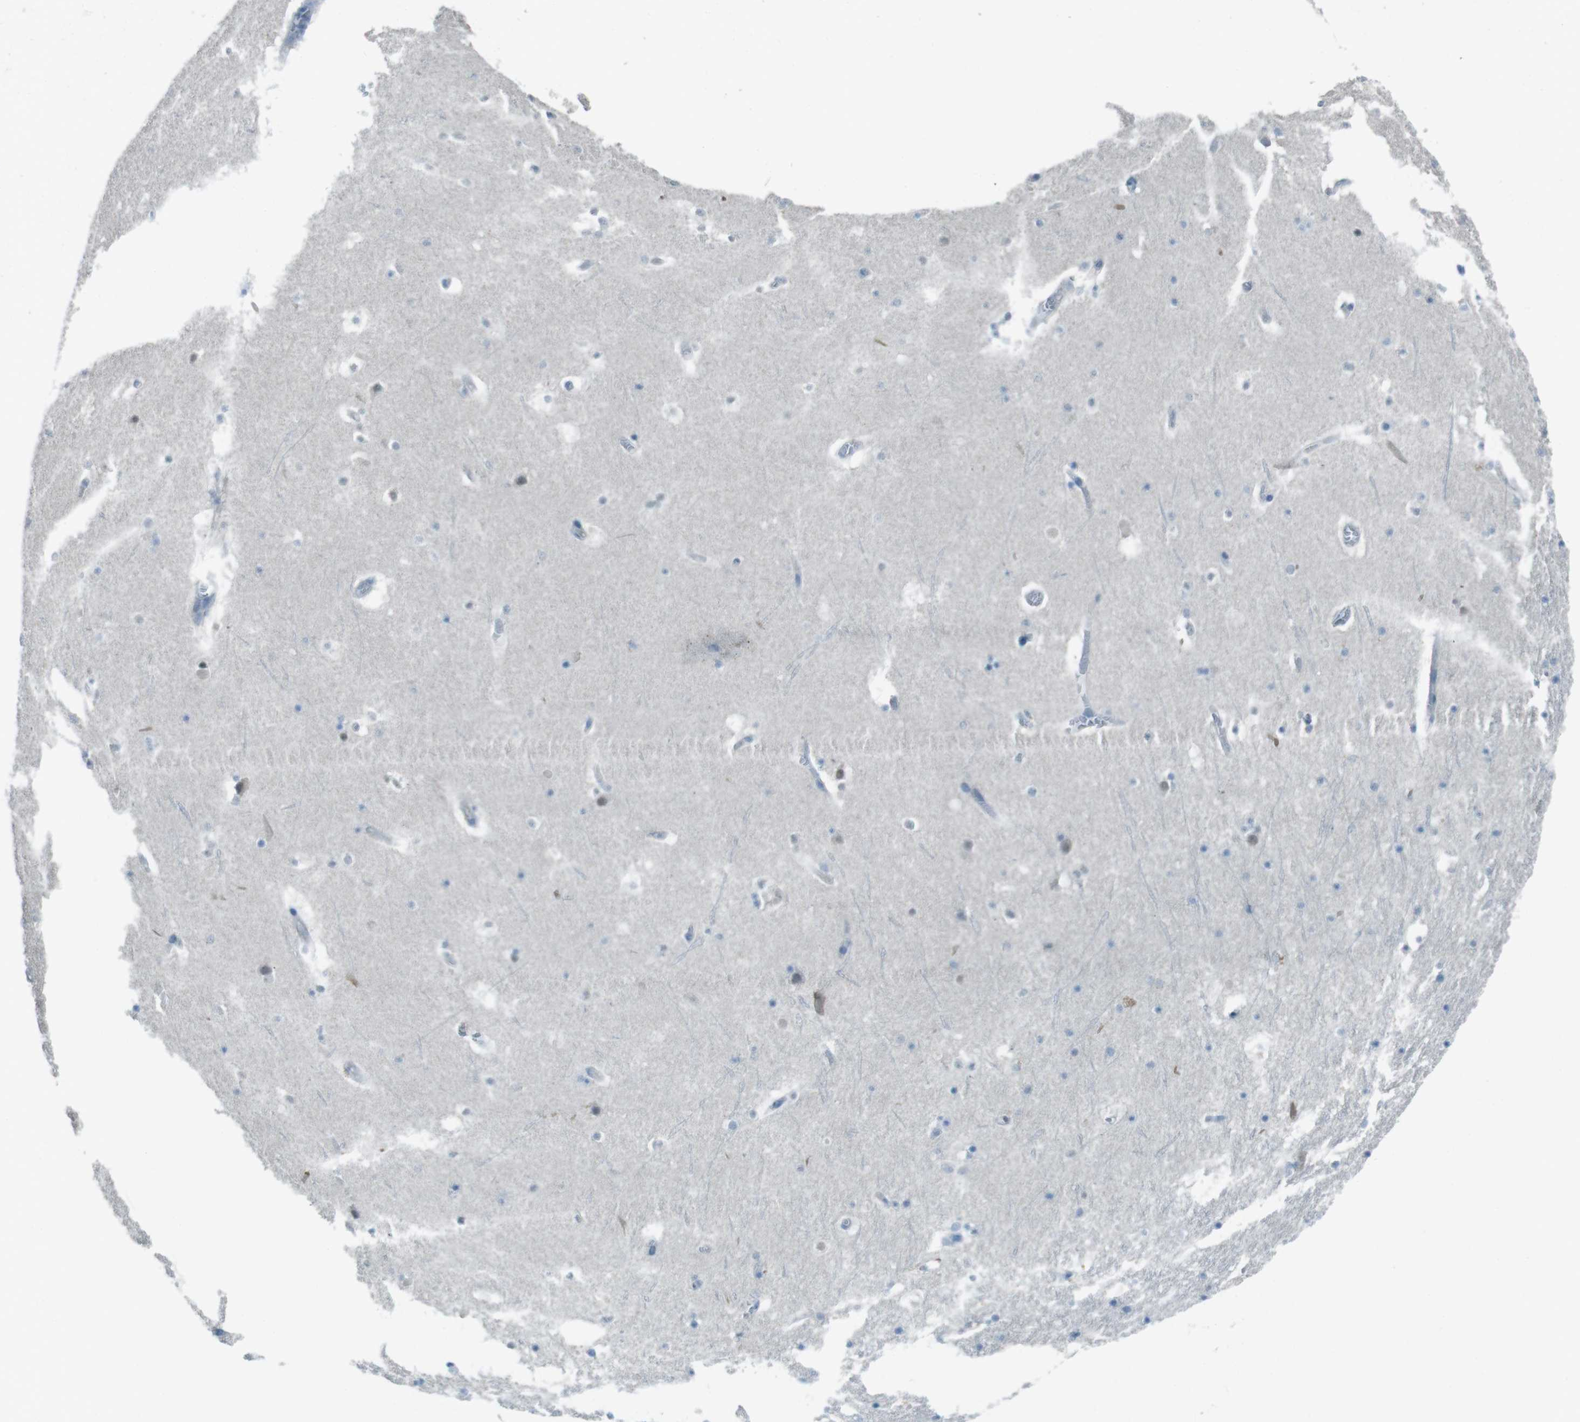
{"staining": {"intensity": "negative", "quantity": "none", "location": "none"}, "tissue": "hippocampus", "cell_type": "Glial cells", "image_type": "normal", "snomed": [{"axis": "morphology", "description": "Normal tissue, NOS"}, {"axis": "topography", "description": "Hippocampus"}], "caption": "High magnification brightfield microscopy of benign hippocampus stained with DAB (3,3'-diaminobenzidine) (brown) and counterstained with hematoxylin (blue): glial cells show no significant expression.", "gene": "ENTPD7", "patient": {"sex": "male", "age": 45}}